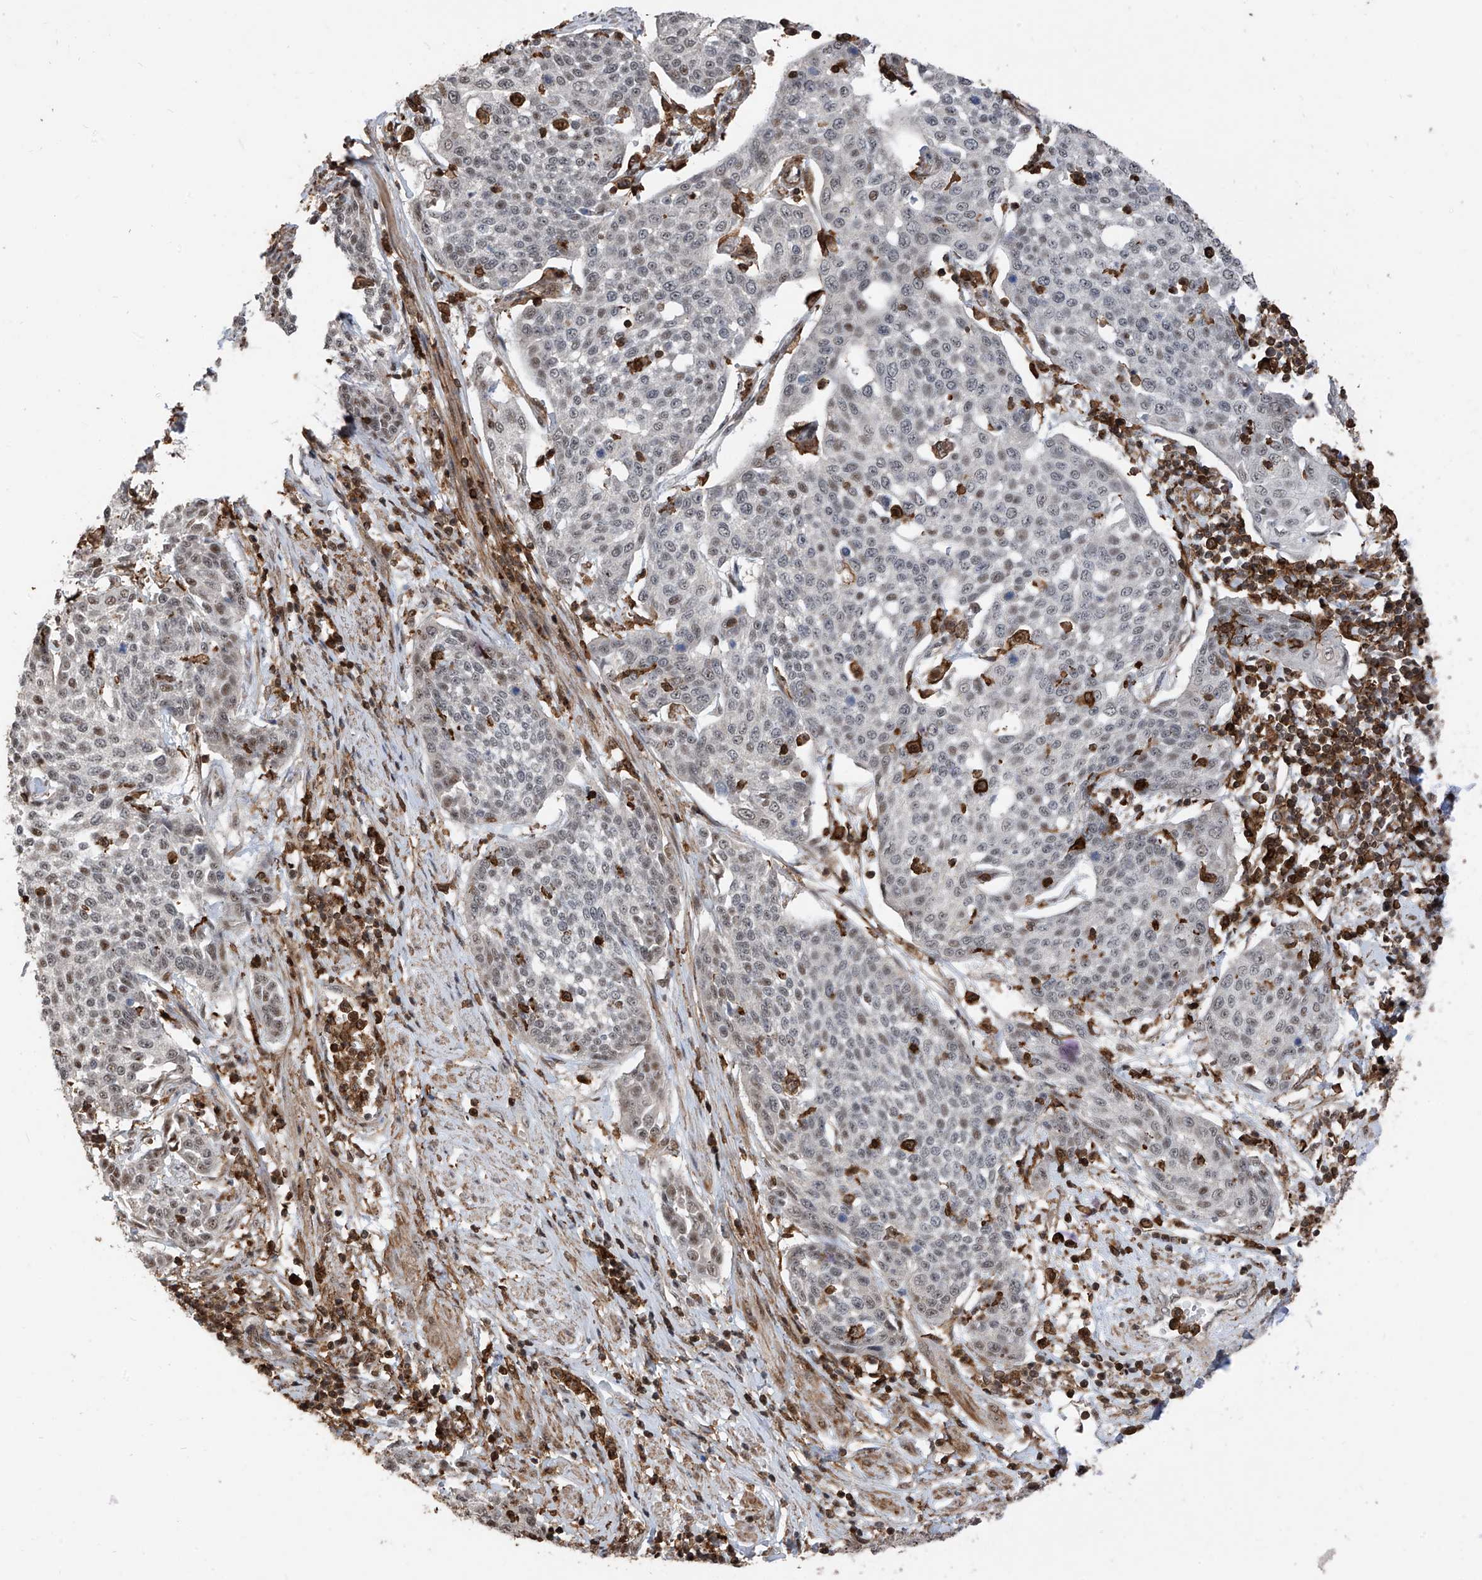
{"staining": {"intensity": "moderate", "quantity": "<25%", "location": "nuclear"}, "tissue": "cervical cancer", "cell_type": "Tumor cells", "image_type": "cancer", "snomed": [{"axis": "morphology", "description": "Squamous cell carcinoma, NOS"}, {"axis": "topography", "description": "Cervix"}], "caption": "High-power microscopy captured an immunohistochemistry (IHC) image of cervical cancer (squamous cell carcinoma), revealing moderate nuclear expression in approximately <25% of tumor cells.", "gene": "MICAL1", "patient": {"sex": "female", "age": 34}}